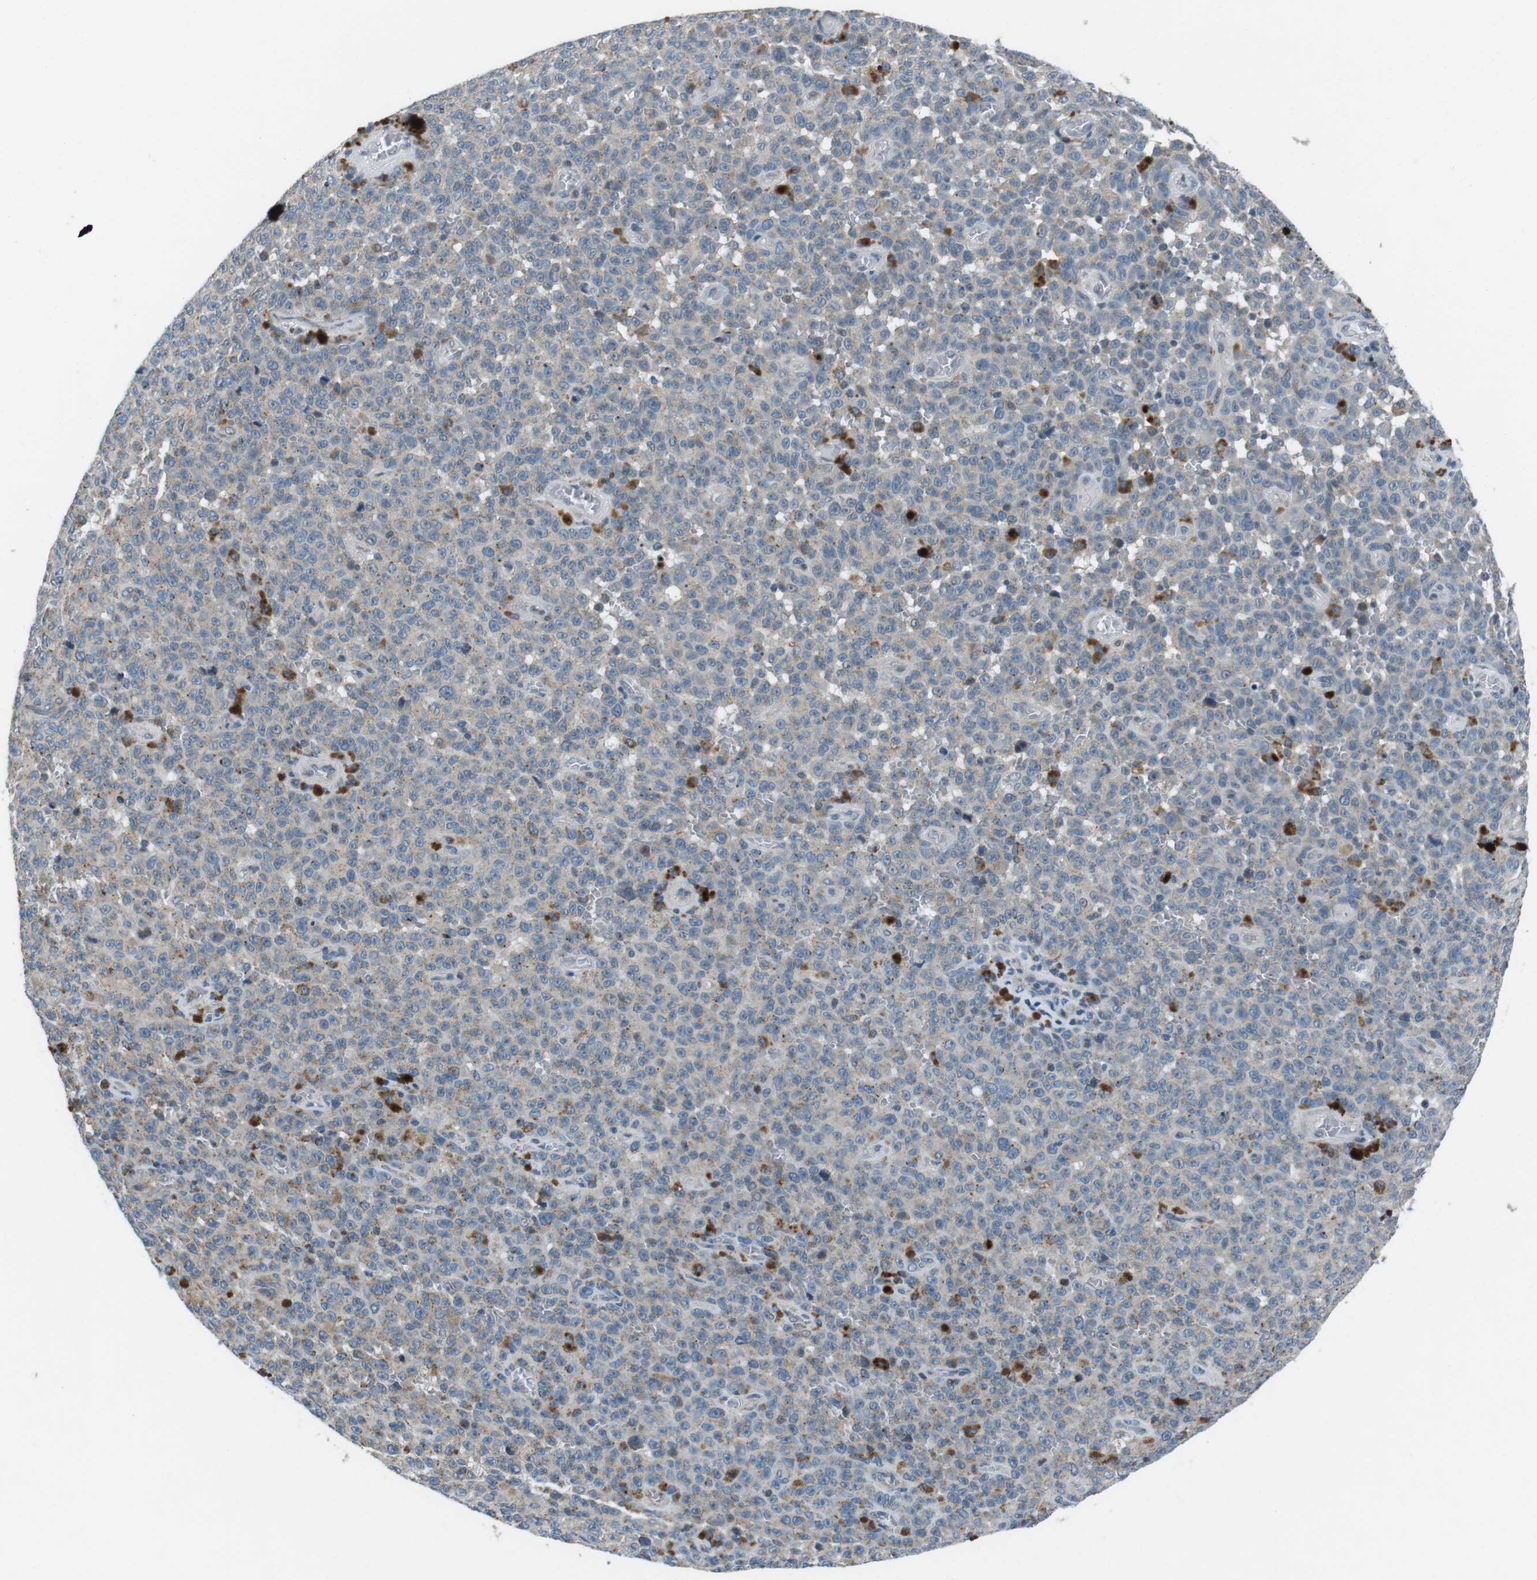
{"staining": {"intensity": "weak", "quantity": "25%-75%", "location": "cytoplasmic/membranous"}, "tissue": "melanoma", "cell_type": "Tumor cells", "image_type": "cancer", "snomed": [{"axis": "morphology", "description": "Malignant melanoma, NOS"}, {"axis": "topography", "description": "Skin"}], "caption": "Human malignant melanoma stained for a protein (brown) reveals weak cytoplasmic/membranous positive staining in approximately 25%-75% of tumor cells.", "gene": "FAM3B", "patient": {"sex": "female", "age": 82}}